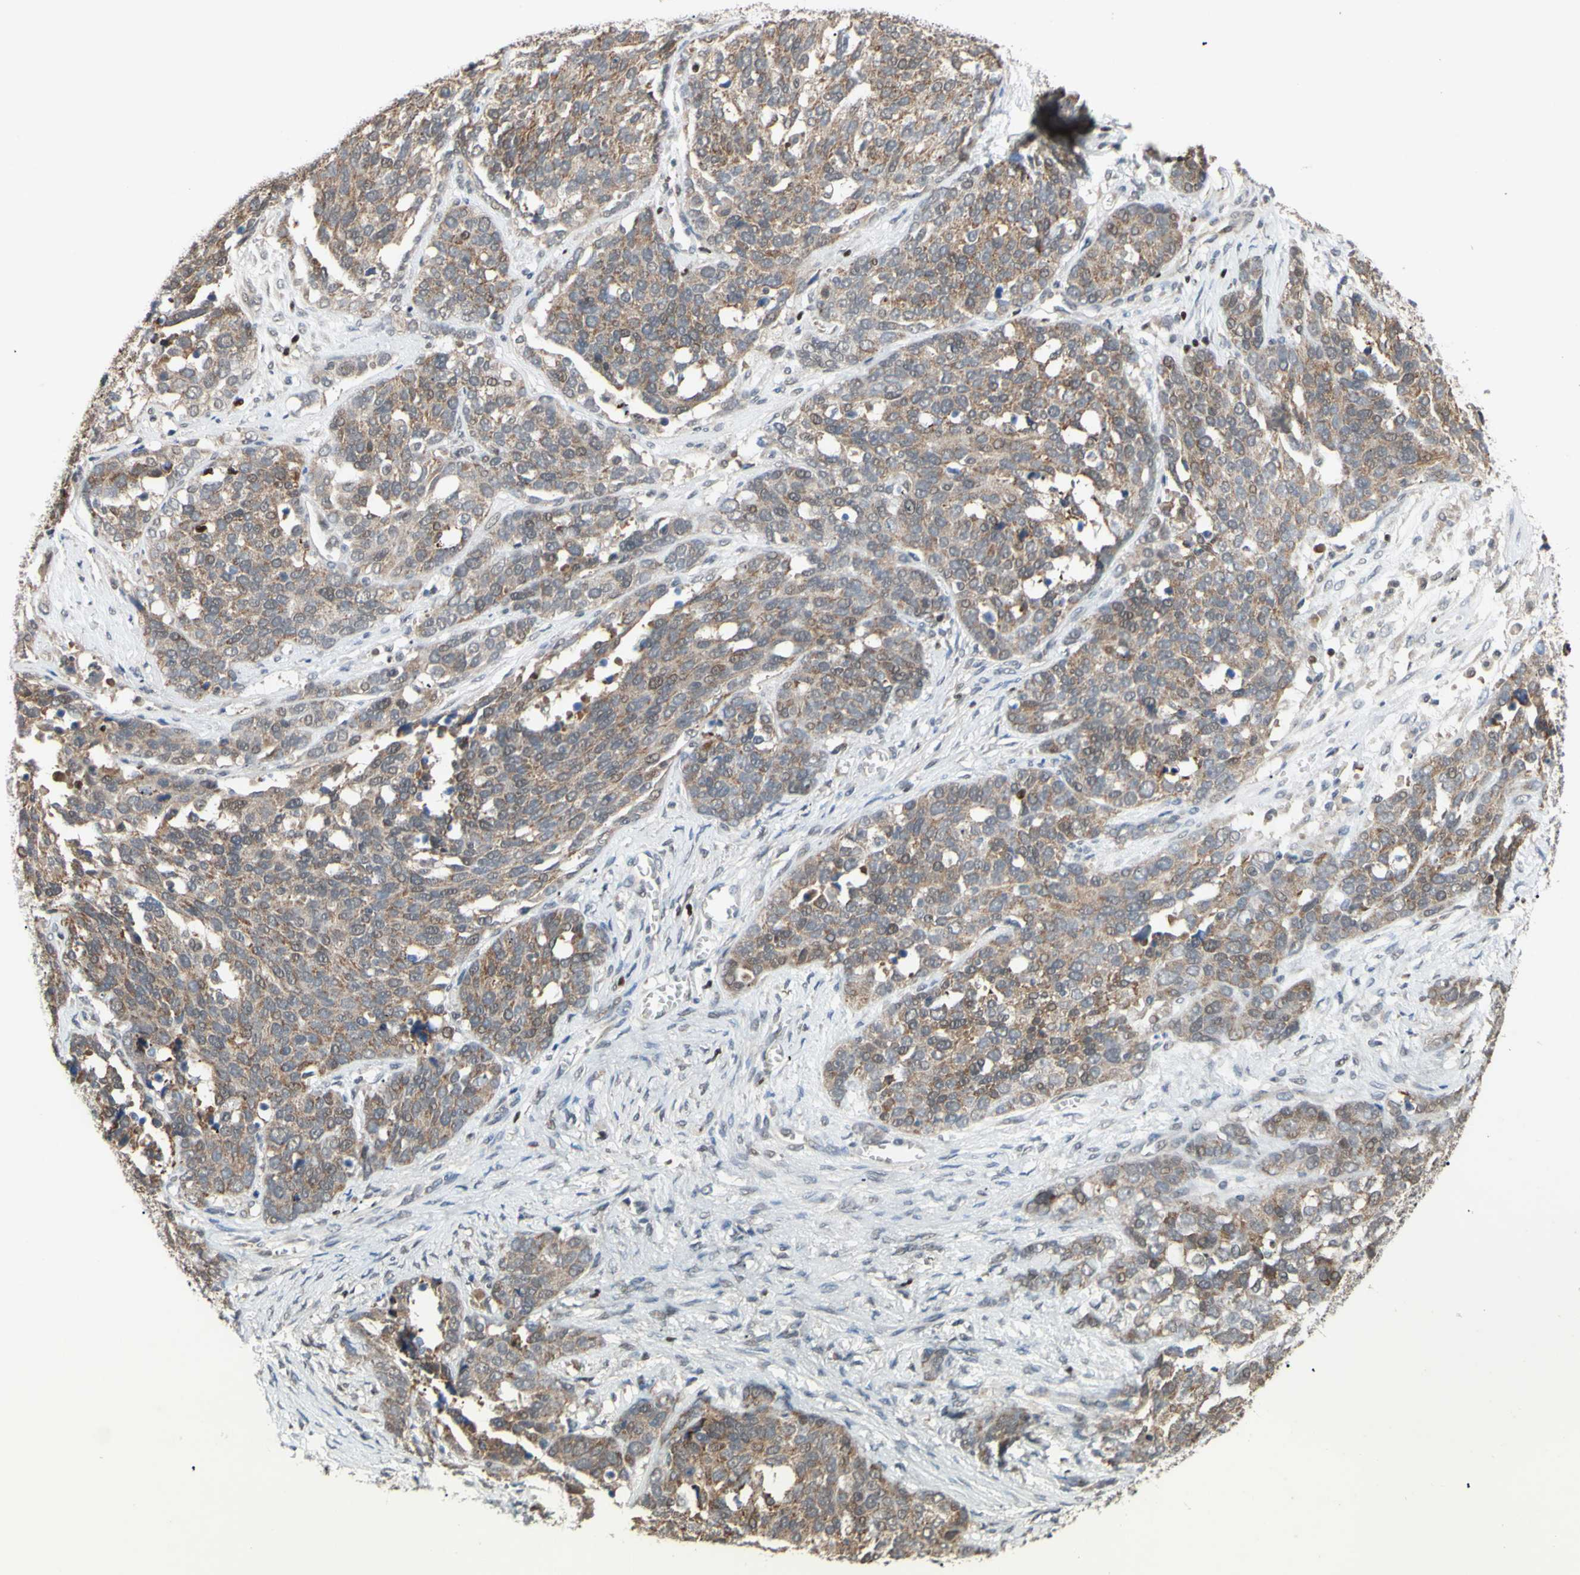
{"staining": {"intensity": "moderate", "quantity": ">75%", "location": "cytoplasmic/membranous"}, "tissue": "ovarian cancer", "cell_type": "Tumor cells", "image_type": "cancer", "snomed": [{"axis": "morphology", "description": "Cystadenocarcinoma, serous, NOS"}, {"axis": "topography", "description": "Ovary"}], "caption": "A brown stain shows moderate cytoplasmic/membranous staining of a protein in human ovarian serous cystadenocarcinoma tumor cells. (Brightfield microscopy of DAB IHC at high magnification).", "gene": "SP4", "patient": {"sex": "female", "age": 44}}